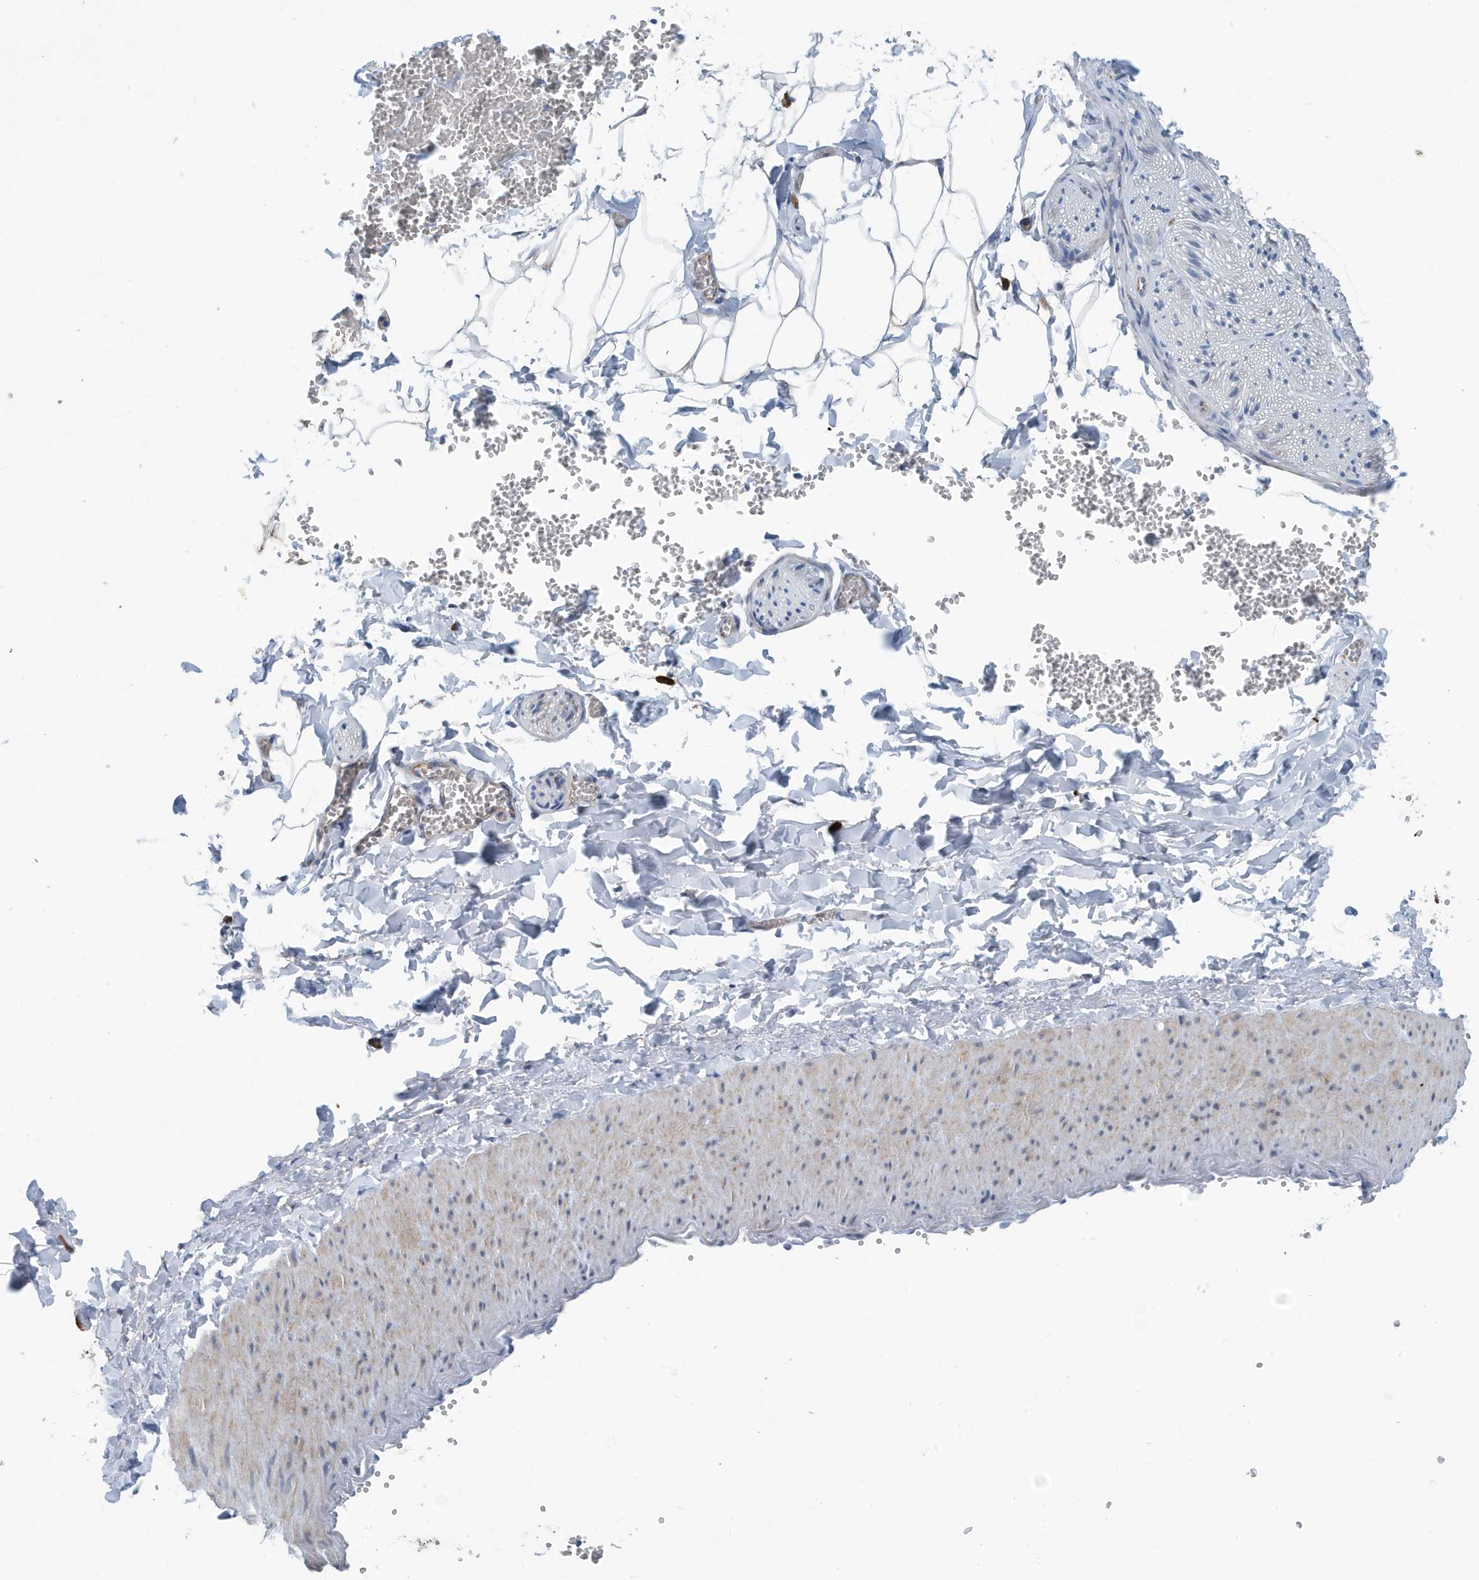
{"staining": {"intensity": "negative", "quantity": "none", "location": "none"}, "tissue": "adipose tissue", "cell_type": "Adipocytes", "image_type": "normal", "snomed": [{"axis": "morphology", "description": "Normal tissue, NOS"}, {"axis": "topography", "description": "Gallbladder"}, {"axis": "topography", "description": "Peripheral nerve tissue"}], "caption": "The histopathology image exhibits no significant expression in adipocytes of adipose tissue. (Stains: DAB immunohistochemistry (IHC) with hematoxylin counter stain, Microscopy: brightfield microscopy at high magnification).", "gene": "PPM1M", "patient": {"sex": "male", "age": 38}}